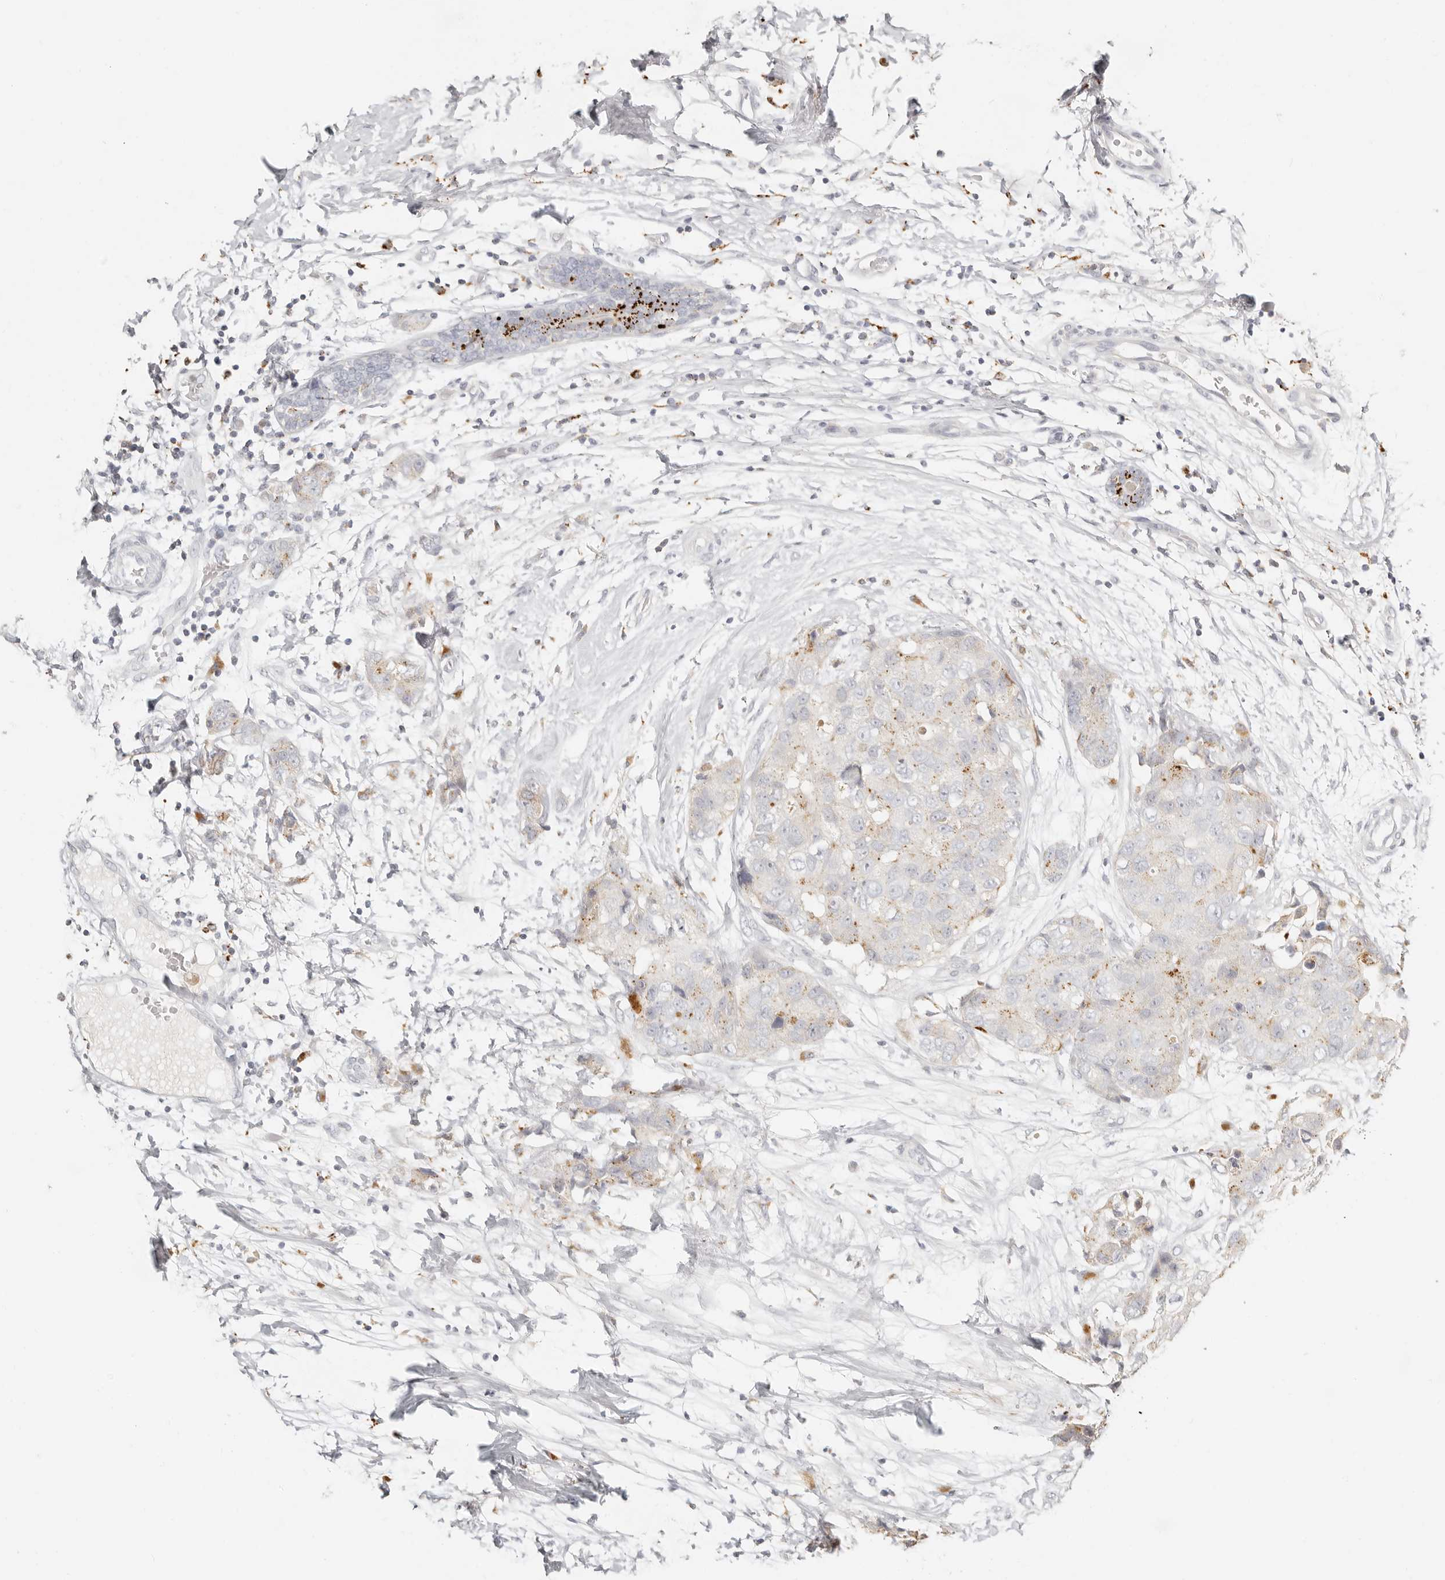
{"staining": {"intensity": "weak", "quantity": "<25%", "location": "cytoplasmic/membranous"}, "tissue": "breast cancer", "cell_type": "Tumor cells", "image_type": "cancer", "snomed": [{"axis": "morphology", "description": "Duct carcinoma"}, {"axis": "topography", "description": "Breast"}], "caption": "An IHC histopathology image of breast cancer (infiltrating ductal carcinoma) is shown. There is no staining in tumor cells of breast cancer (infiltrating ductal carcinoma).", "gene": "RNASET2", "patient": {"sex": "female", "age": 62}}